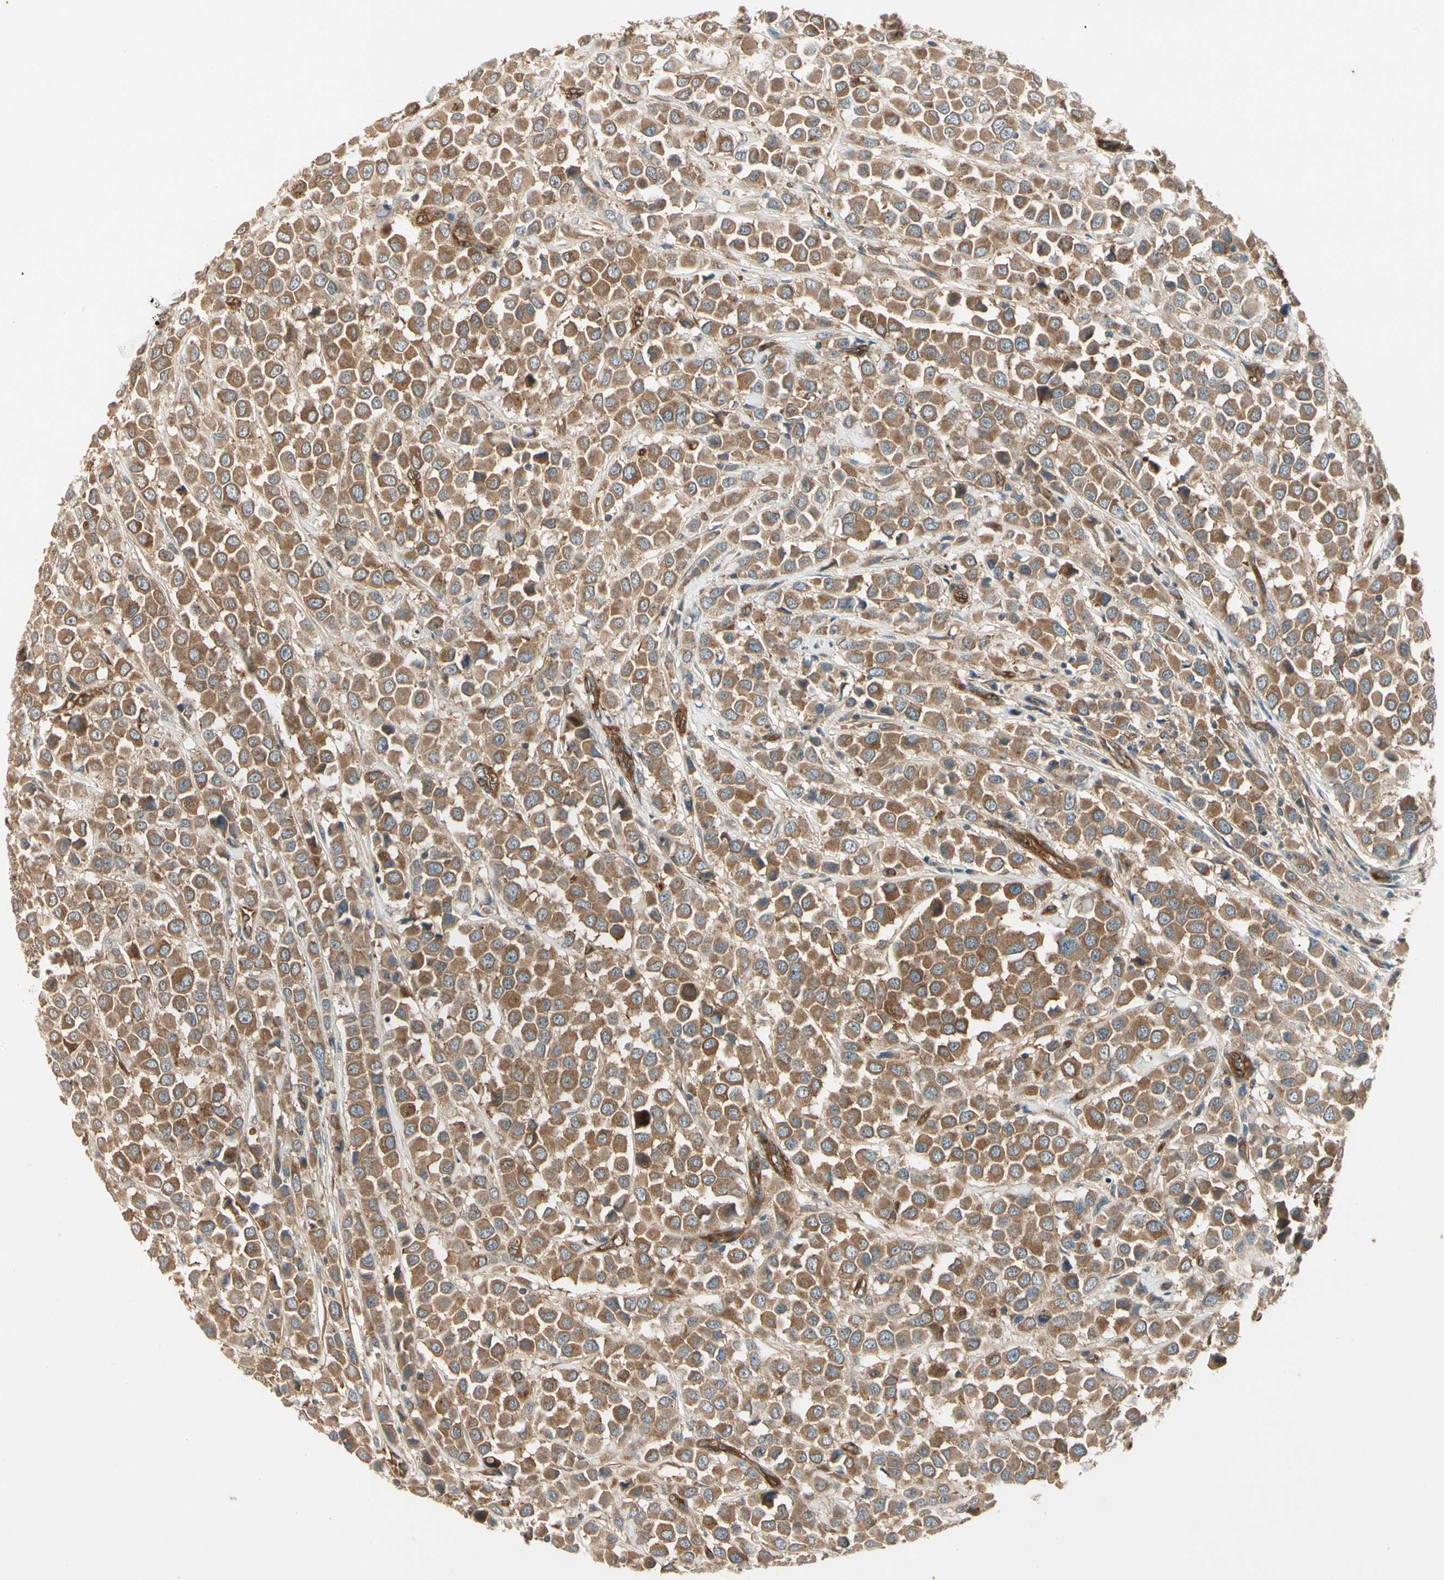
{"staining": {"intensity": "moderate", "quantity": ">75%", "location": "cytoplasmic/membranous"}, "tissue": "breast cancer", "cell_type": "Tumor cells", "image_type": "cancer", "snomed": [{"axis": "morphology", "description": "Duct carcinoma"}, {"axis": "topography", "description": "Breast"}], "caption": "This photomicrograph reveals immunohistochemistry staining of human breast intraductal carcinoma, with medium moderate cytoplasmic/membranous expression in approximately >75% of tumor cells.", "gene": "ROCK2", "patient": {"sex": "female", "age": 61}}